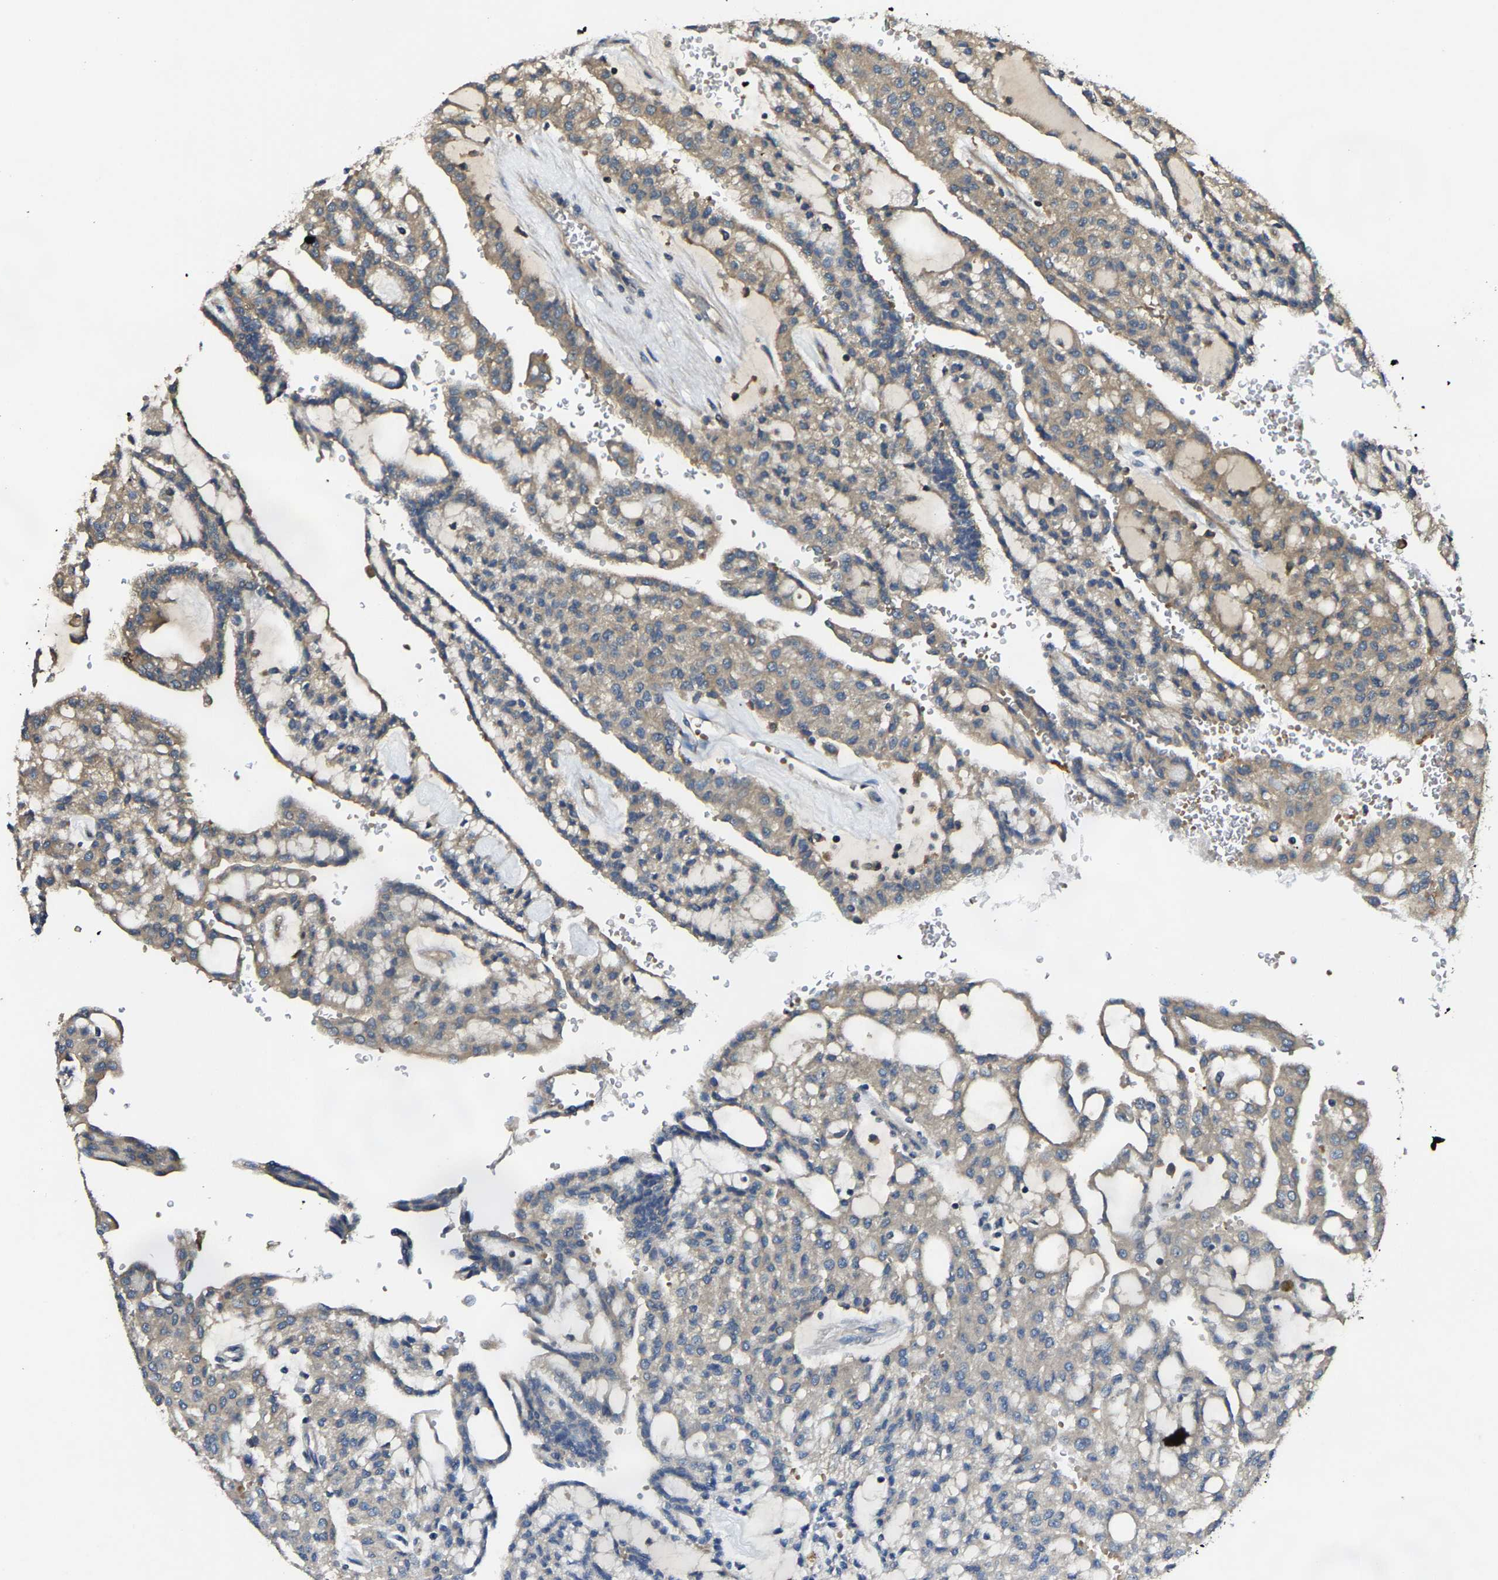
{"staining": {"intensity": "weak", "quantity": "25%-75%", "location": "cytoplasmic/membranous"}, "tissue": "renal cancer", "cell_type": "Tumor cells", "image_type": "cancer", "snomed": [{"axis": "morphology", "description": "Adenocarcinoma, NOS"}, {"axis": "topography", "description": "Kidney"}], "caption": "Immunohistochemistry (IHC) (DAB) staining of renal cancer (adenocarcinoma) exhibits weak cytoplasmic/membranous protein expression in about 25%-75% of tumor cells.", "gene": "AGBL3", "patient": {"sex": "male", "age": 63}}